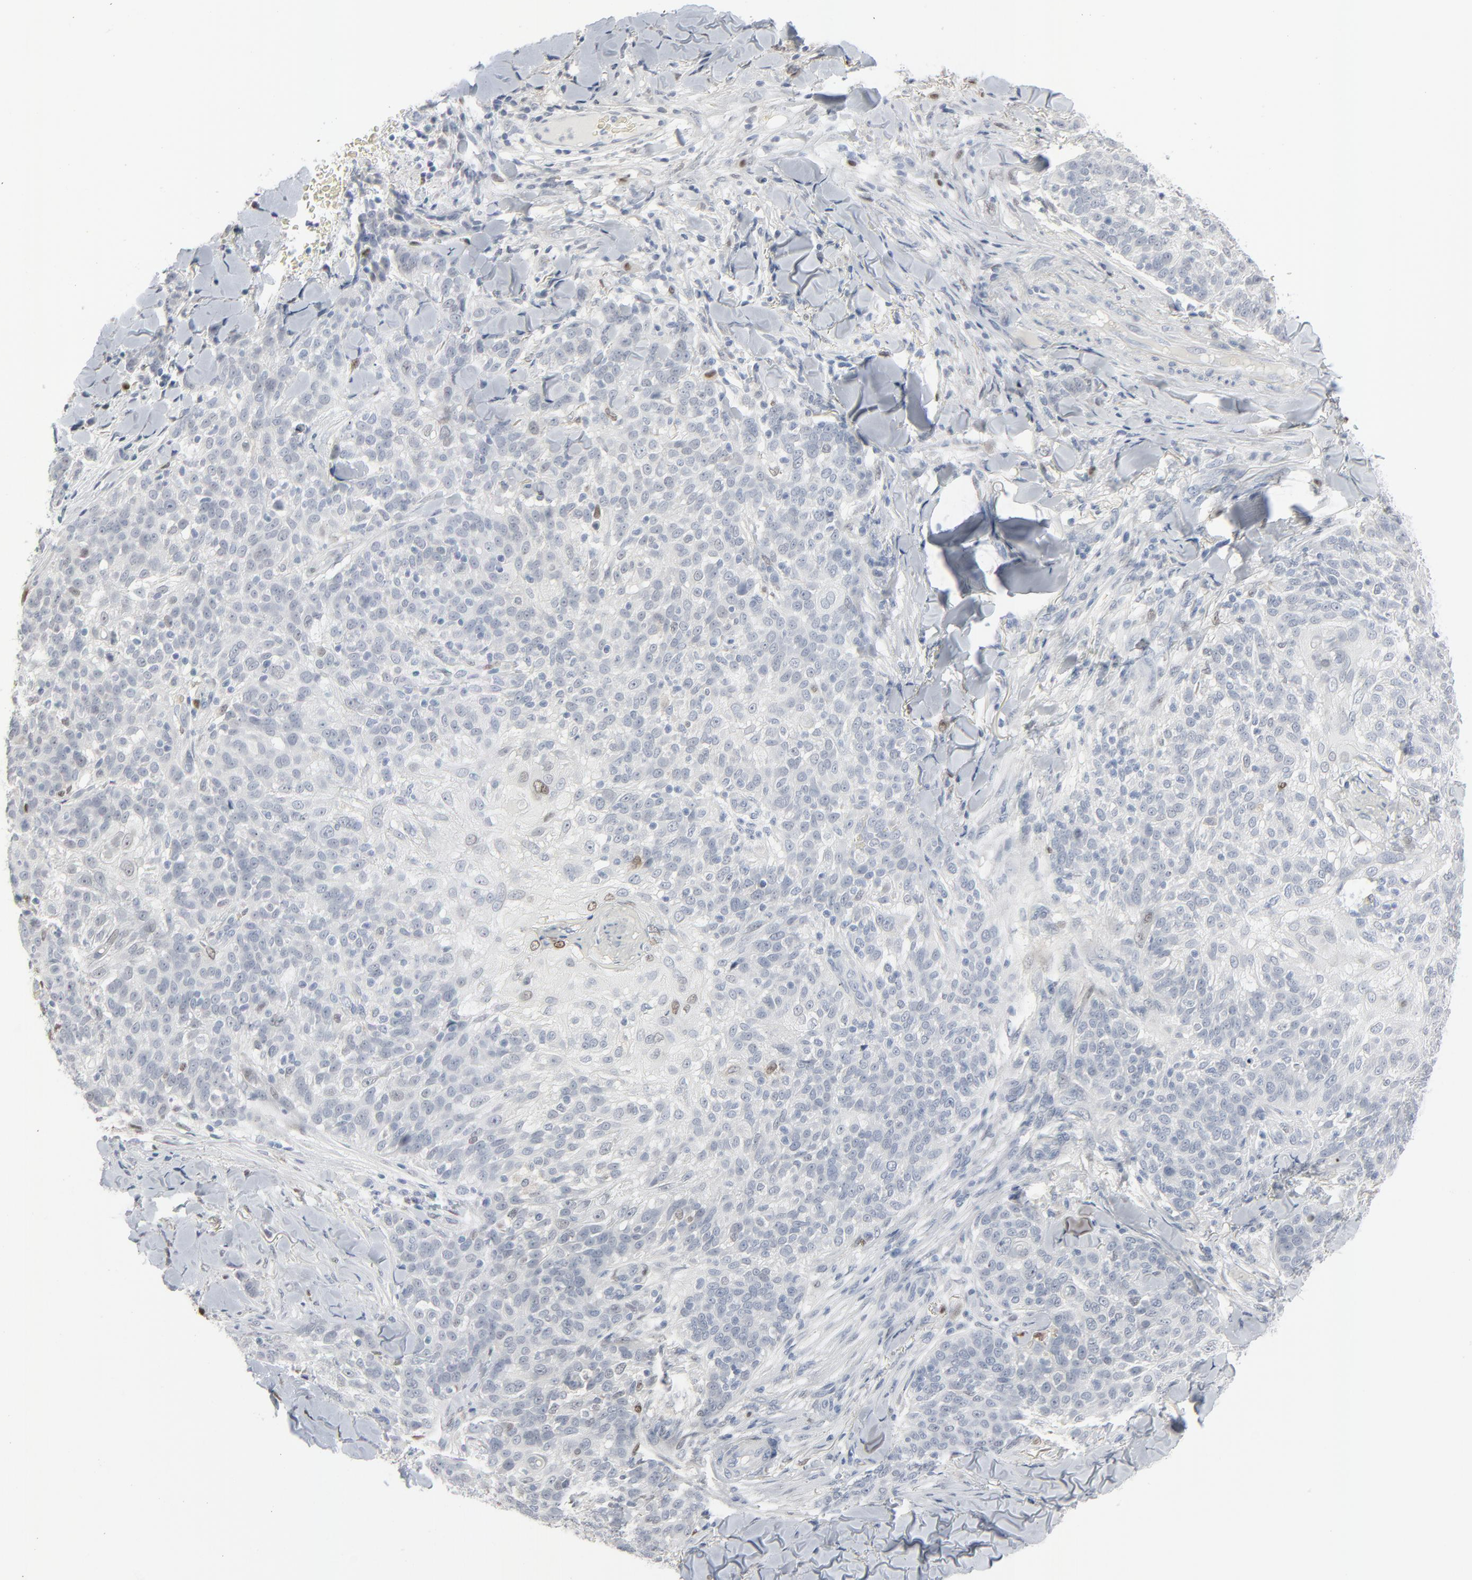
{"staining": {"intensity": "moderate", "quantity": "<25%", "location": "nuclear"}, "tissue": "skin cancer", "cell_type": "Tumor cells", "image_type": "cancer", "snomed": [{"axis": "morphology", "description": "Normal tissue, NOS"}, {"axis": "morphology", "description": "Squamous cell carcinoma, NOS"}, {"axis": "topography", "description": "Skin"}], "caption": "Immunohistochemical staining of human skin squamous cell carcinoma reveals low levels of moderate nuclear staining in approximately <25% of tumor cells.", "gene": "MITF", "patient": {"sex": "female", "age": 83}}